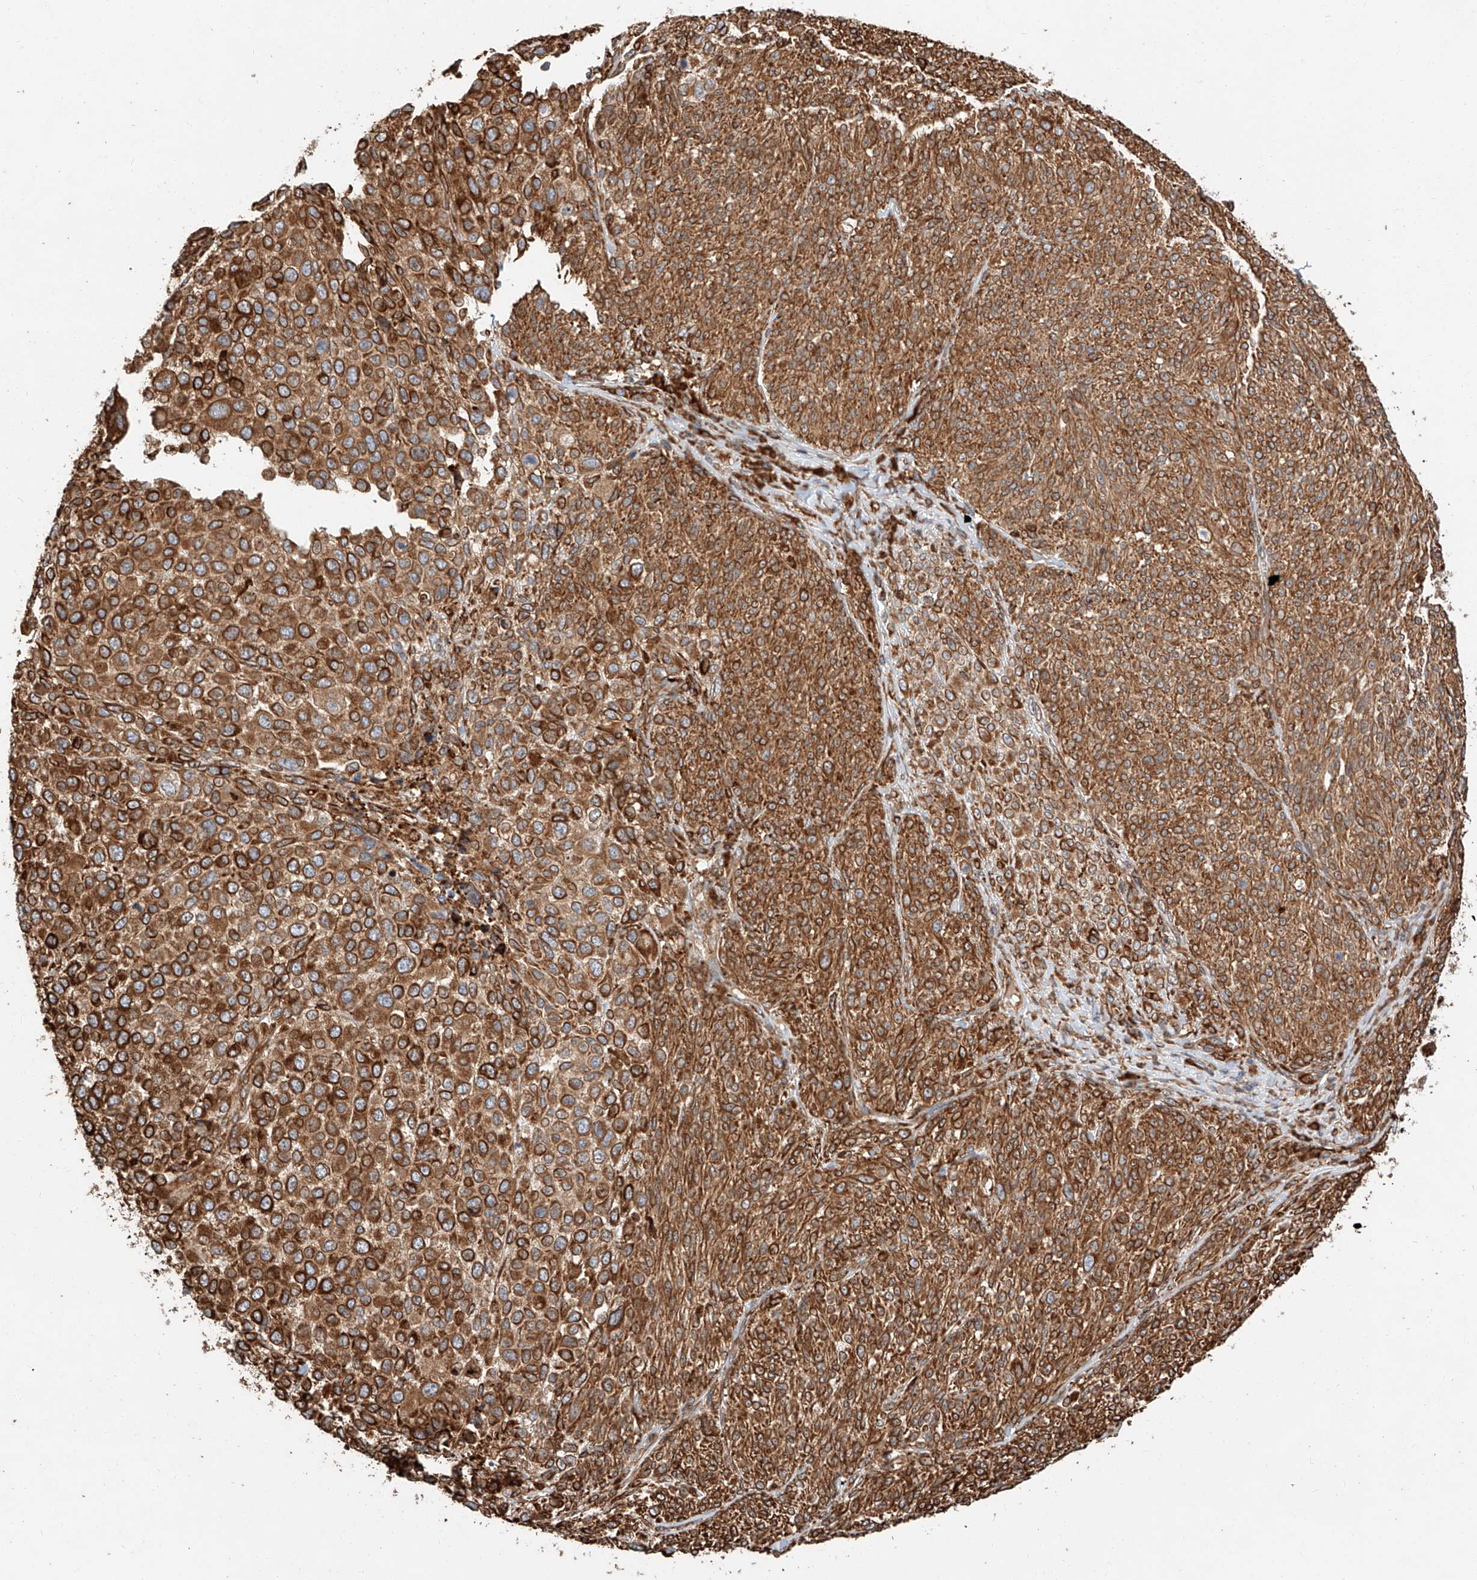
{"staining": {"intensity": "strong", "quantity": ">75%", "location": "cytoplasmic/membranous"}, "tissue": "melanoma", "cell_type": "Tumor cells", "image_type": "cancer", "snomed": [{"axis": "morphology", "description": "Malignant melanoma, NOS"}, {"axis": "topography", "description": "Skin of trunk"}], "caption": "Malignant melanoma was stained to show a protein in brown. There is high levels of strong cytoplasmic/membranous expression in approximately >75% of tumor cells.", "gene": "ZNF84", "patient": {"sex": "male", "age": 71}}